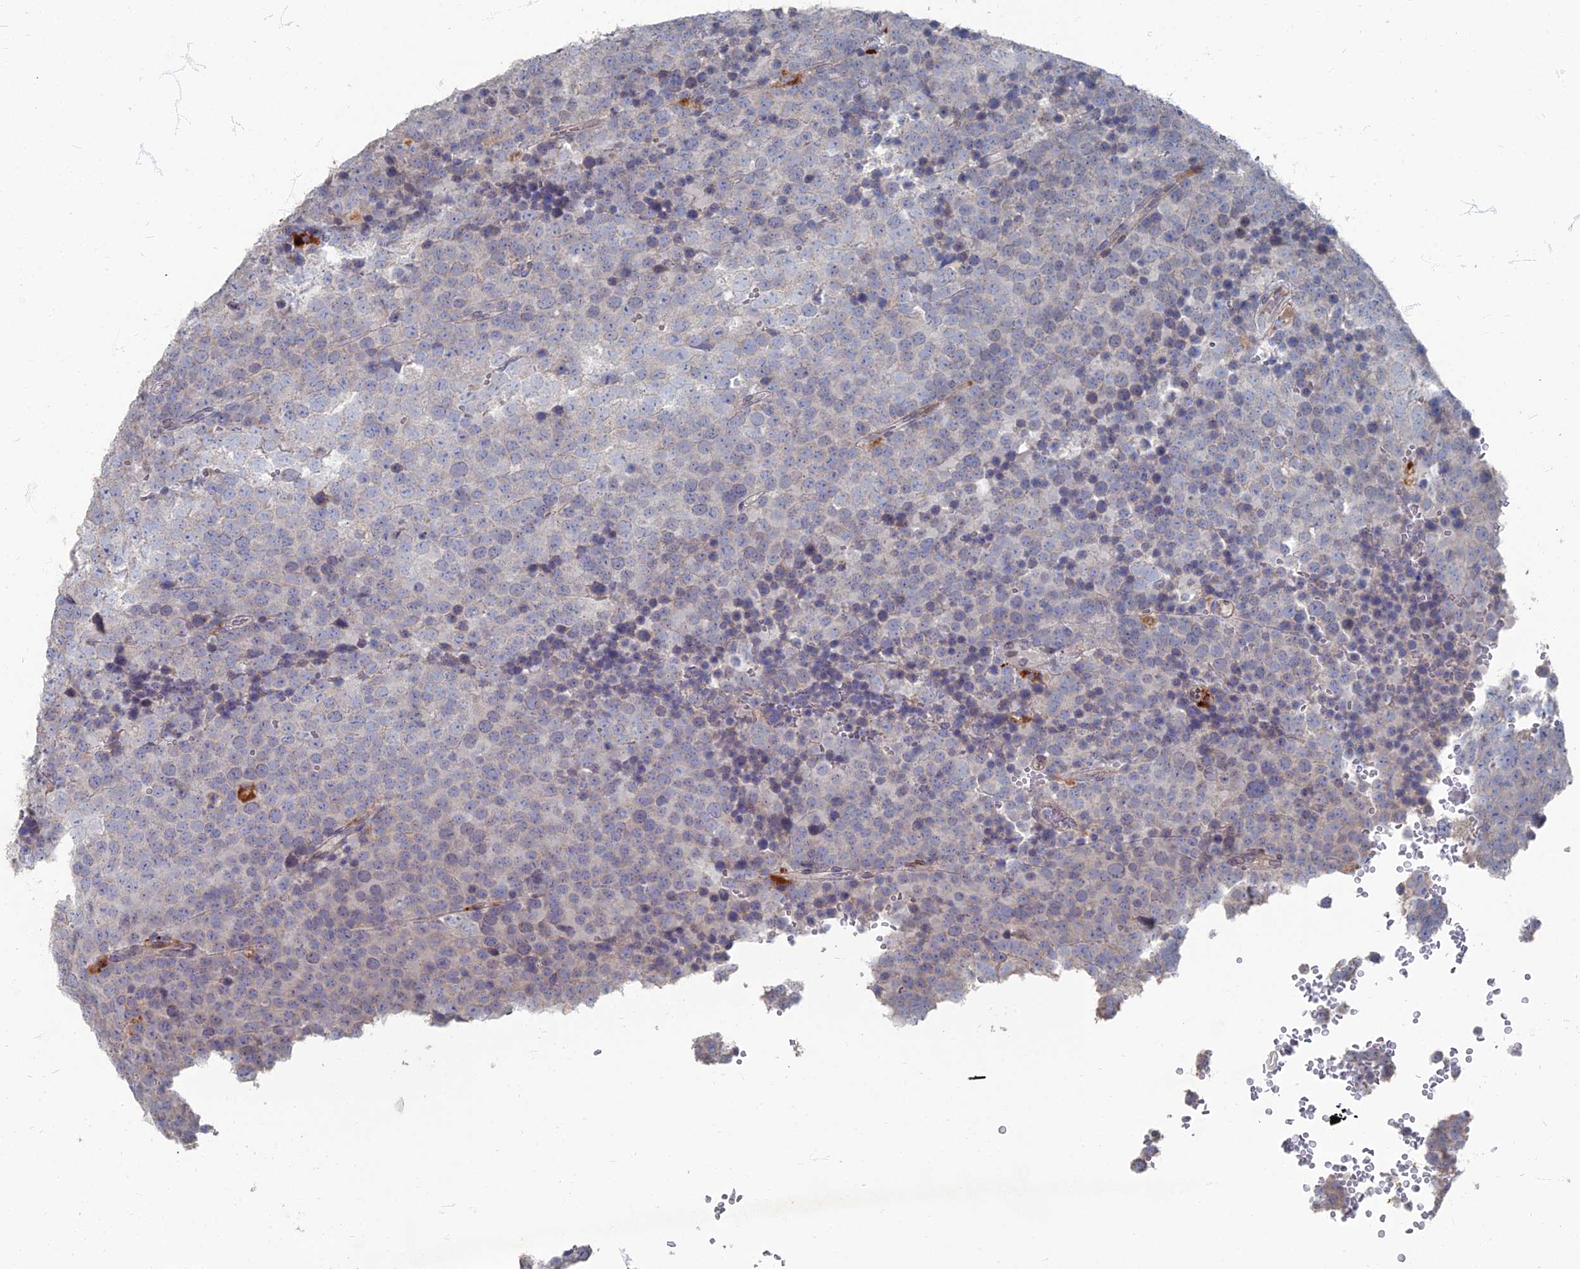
{"staining": {"intensity": "weak", "quantity": "<25%", "location": "cytoplasmic/membranous"}, "tissue": "testis cancer", "cell_type": "Tumor cells", "image_type": "cancer", "snomed": [{"axis": "morphology", "description": "Seminoma, NOS"}, {"axis": "topography", "description": "Testis"}], "caption": "Photomicrograph shows no significant protein positivity in tumor cells of testis seminoma.", "gene": "TMEM128", "patient": {"sex": "male", "age": 71}}